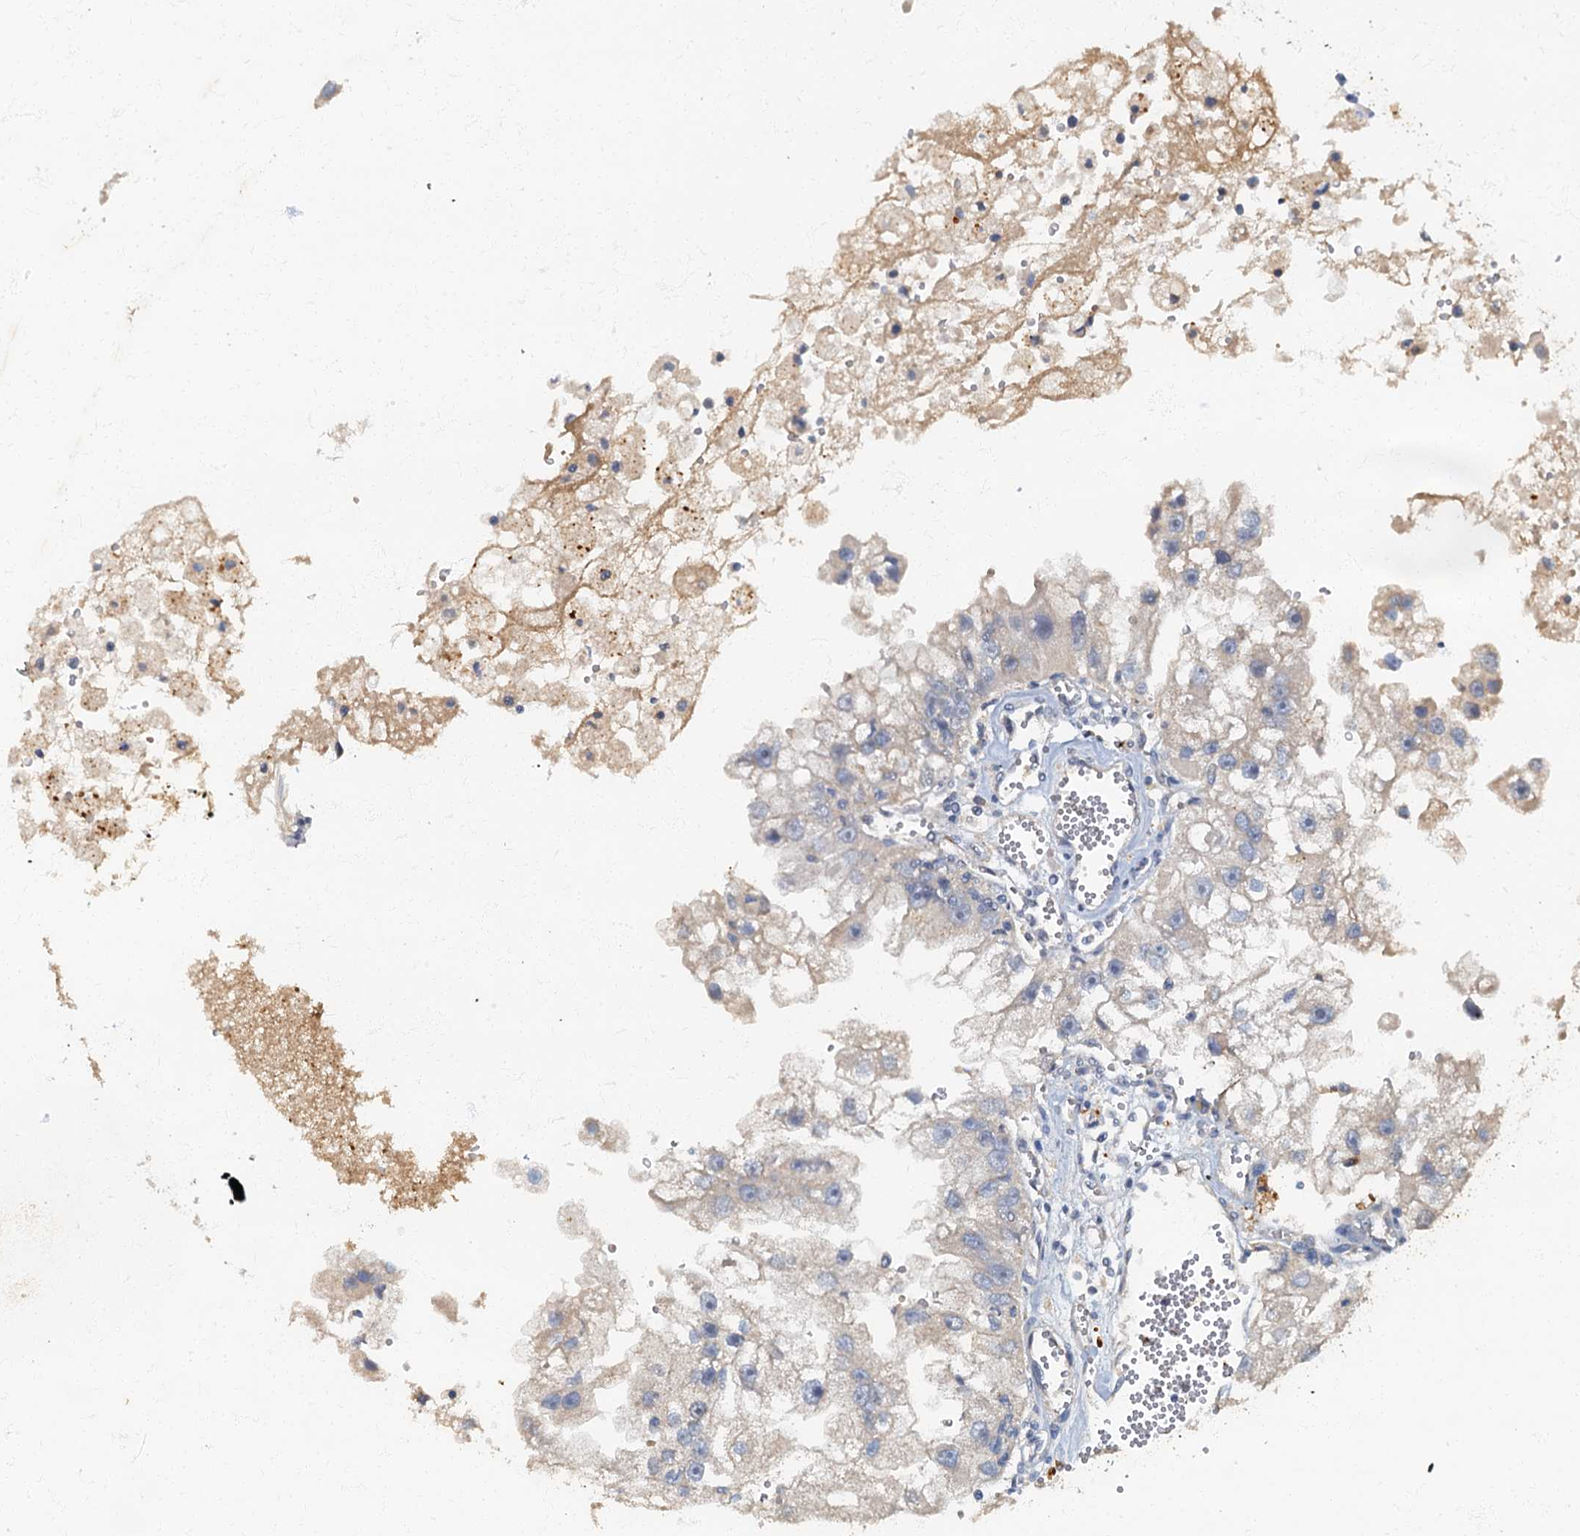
{"staining": {"intensity": "negative", "quantity": "none", "location": "none"}, "tissue": "renal cancer", "cell_type": "Tumor cells", "image_type": "cancer", "snomed": [{"axis": "morphology", "description": "Adenocarcinoma, NOS"}, {"axis": "topography", "description": "Kidney"}], "caption": "This is an immunohistochemistry histopathology image of renal adenocarcinoma. There is no positivity in tumor cells.", "gene": "ARL11", "patient": {"sex": "male", "age": 63}}